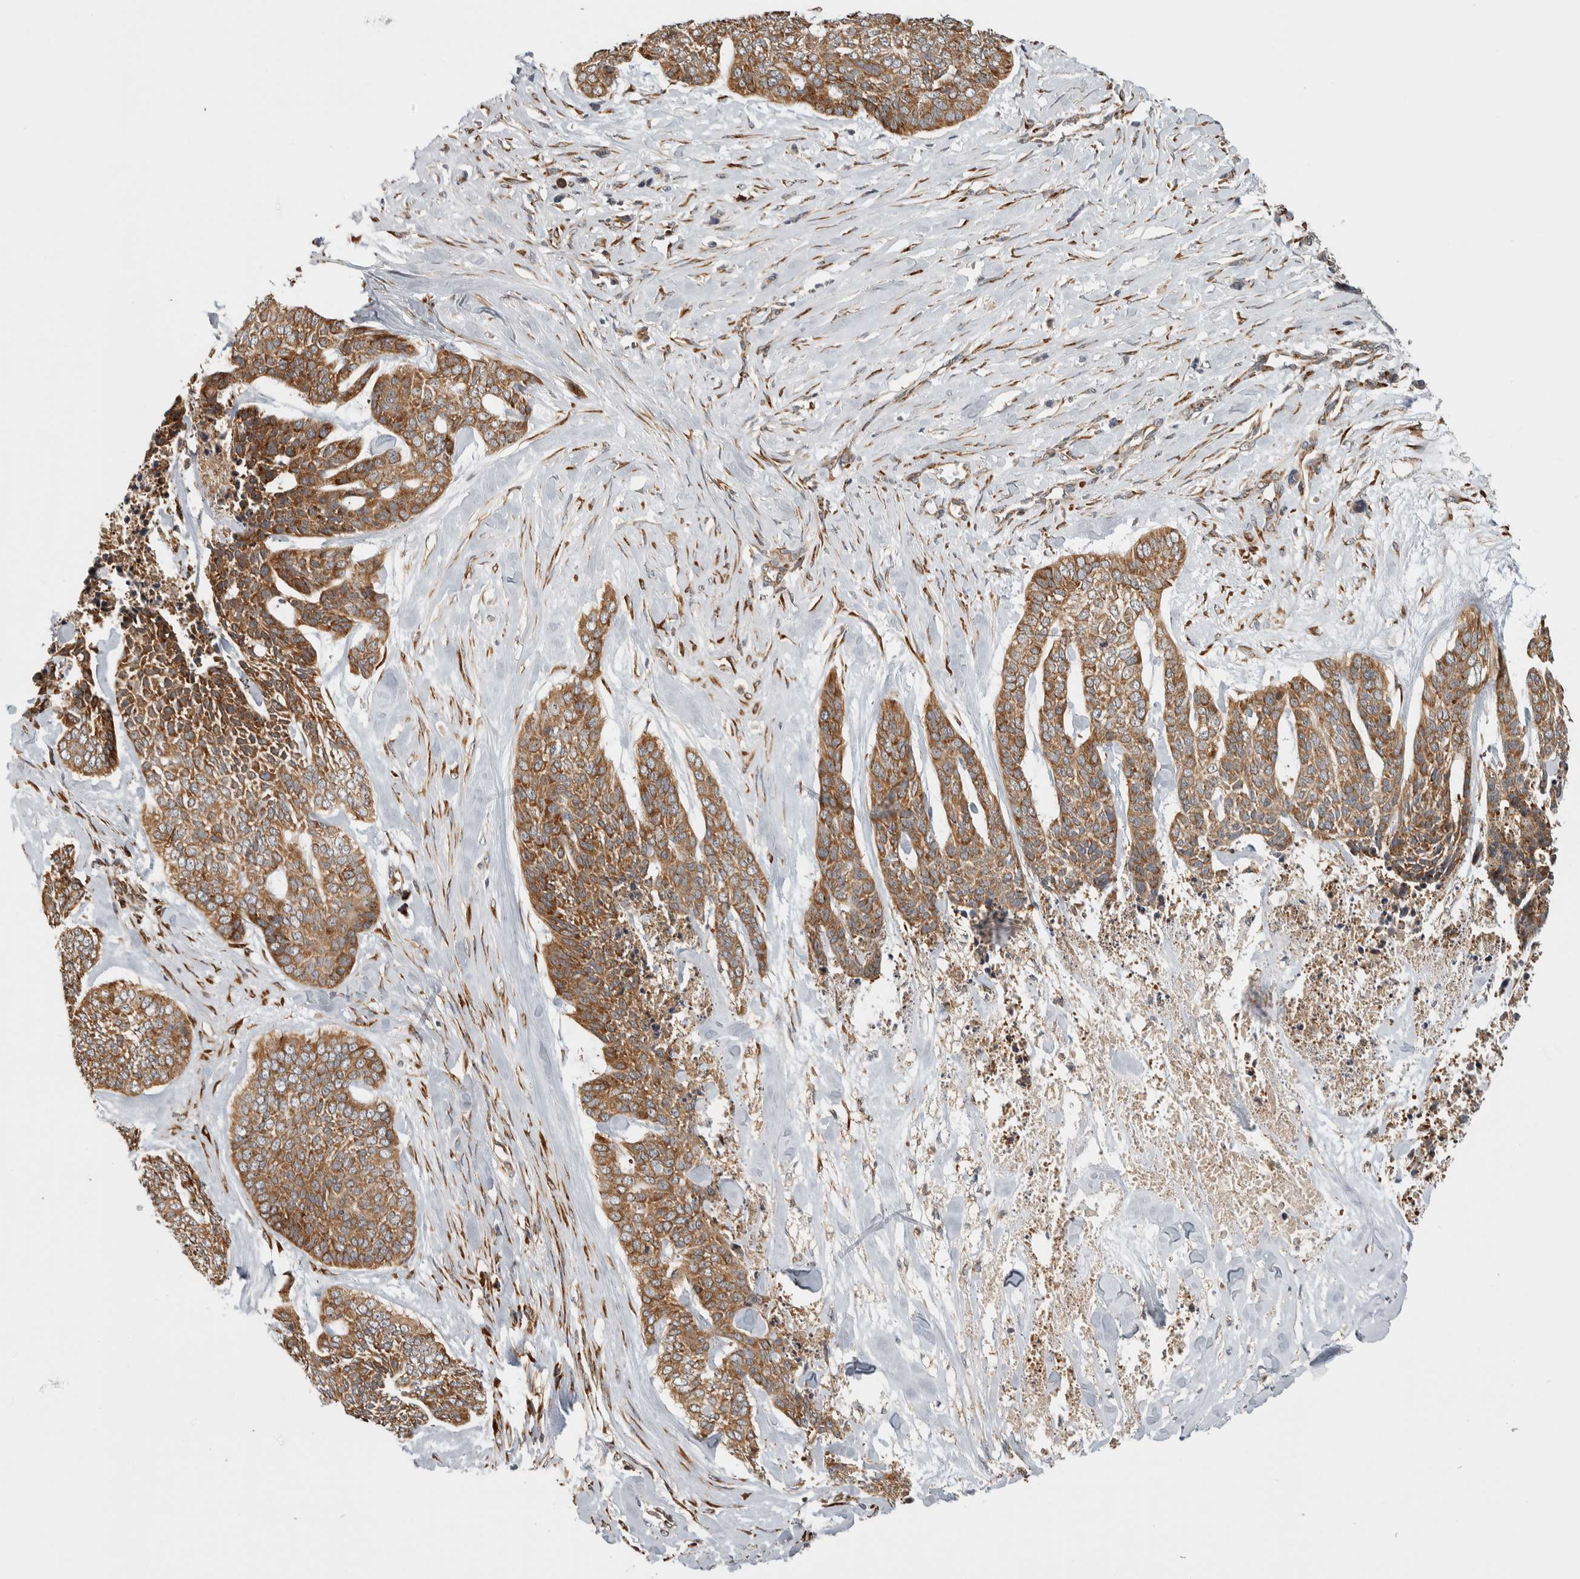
{"staining": {"intensity": "moderate", "quantity": ">75%", "location": "cytoplasmic/membranous"}, "tissue": "skin cancer", "cell_type": "Tumor cells", "image_type": "cancer", "snomed": [{"axis": "morphology", "description": "Basal cell carcinoma"}, {"axis": "topography", "description": "Skin"}], "caption": "Immunohistochemistry of human skin basal cell carcinoma demonstrates medium levels of moderate cytoplasmic/membranous staining in about >75% of tumor cells.", "gene": "EIF3H", "patient": {"sex": "female", "age": 64}}